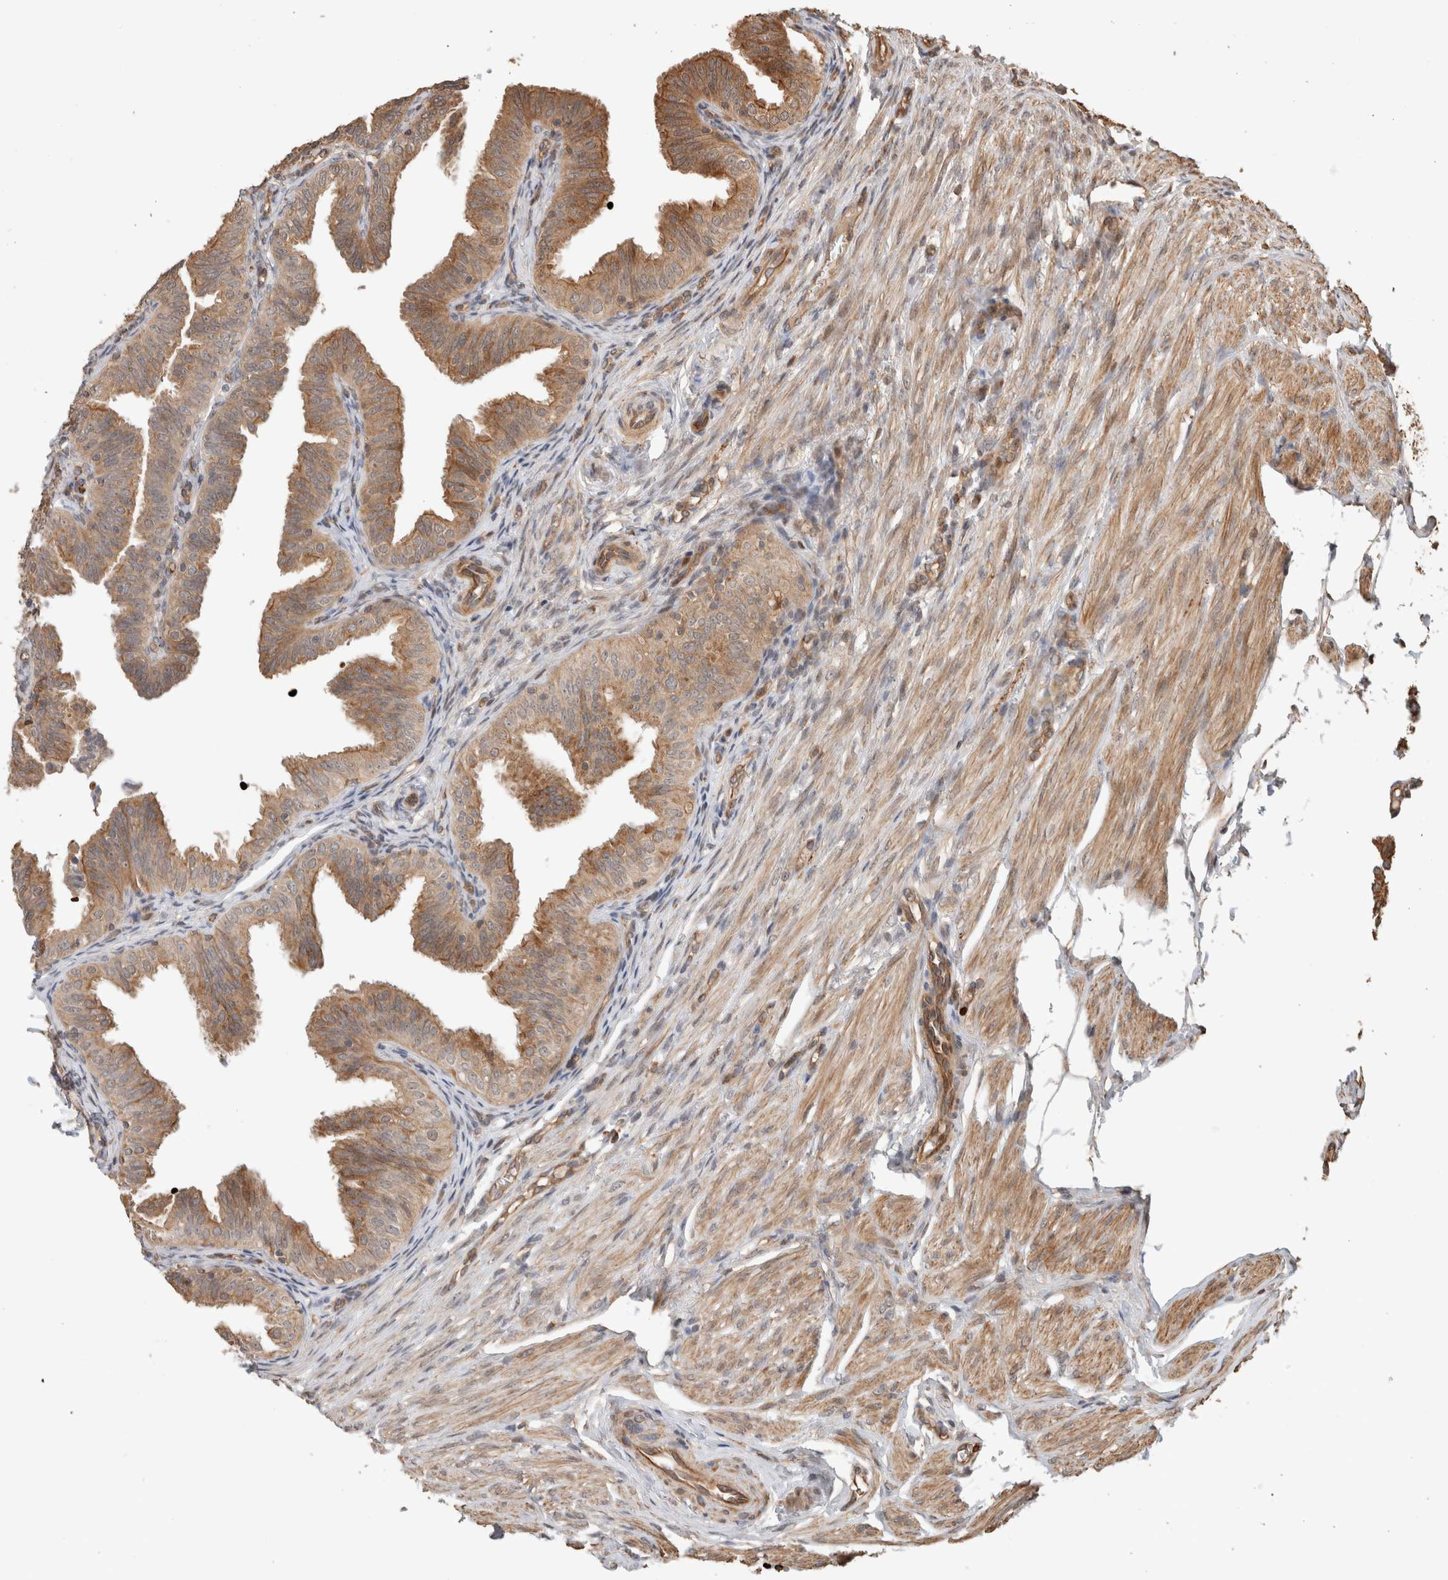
{"staining": {"intensity": "moderate", "quantity": ">75%", "location": "cytoplasmic/membranous"}, "tissue": "fallopian tube", "cell_type": "Glandular cells", "image_type": "normal", "snomed": [{"axis": "morphology", "description": "Normal tissue, NOS"}, {"axis": "topography", "description": "Fallopian tube"}], "caption": "This photomicrograph shows unremarkable fallopian tube stained with IHC to label a protein in brown. The cytoplasmic/membranous of glandular cells show moderate positivity for the protein. Nuclei are counter-stained blue.", "gene": "OTUD6B", "patient": {"sex": "female", "age": 35}}